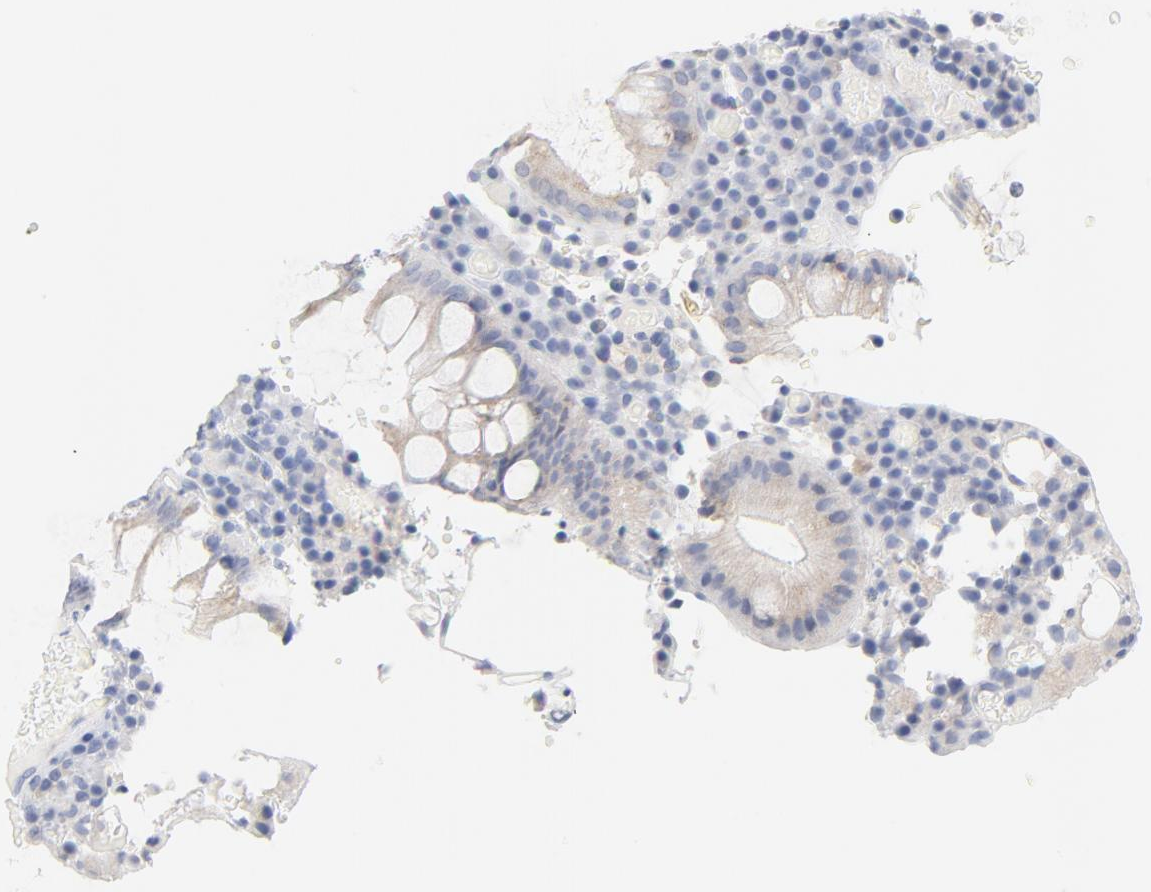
{"staining": {"intensity": "weak", "quantity": "25%-75%", "location": "cytoplasmic/membranous"}, "tissue": "colorectal cancer", "cell_type": "Tumor cells", "image_type": "cancer", "snomed": [{"axis": "morphology", "description": "Normal tissue, NOS"}, {"axis": "morphology", "description": "Adenocarcinoma, NOS"}, {"axis": "topography", "description": "Colon"}], "caption": "DAB (3,3'-diaminobenzidine) immunohistochemical staining of human colorectal cancer reveals weak cytoplasmic/membranous protein staining in approximately 25%-75% of tumor cells. The staining was performed using DAB (3,3'-diaminobenzidine) to visualize the protein expression in brown, while the nuclei were stained in blue with hematoxylin (Magnification: 20x).", "gene": "FGFR3", "patient": {"sex": "female", "age": 78}}